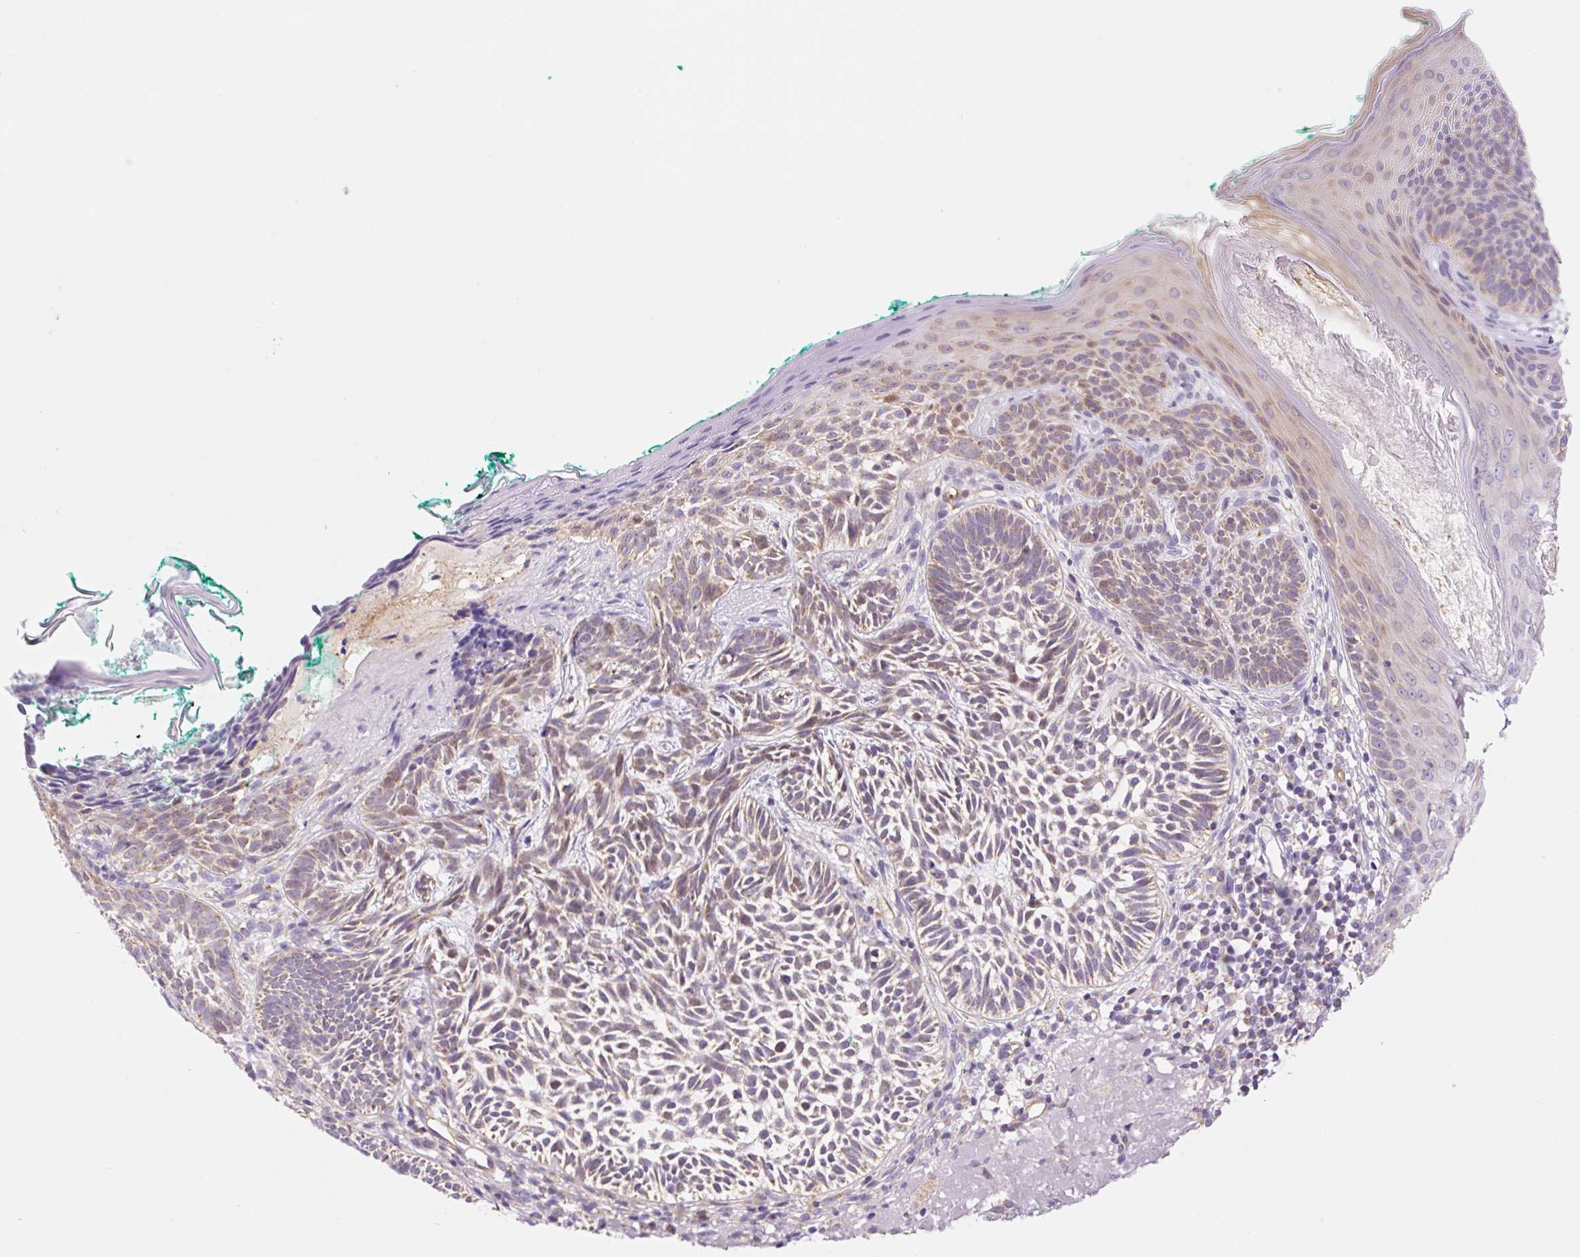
{"staining": {"intensity": "weak", "quantity": "25%-75%", "location": "cytoplasmic/membranous"}, "tissue": "skin cancer", "cell_type": "Tumor cells", "image_type": "cancer", "snomed": [{"axis": "morphology", "description": "Basal cell carcinoma"}, {"axis": "topography", "description": "Skin"}], "caption": "Protein staining reveals weak cytoplasmic/membranous positivity in about 25%-75% of tumor cells in basal cell carcinoma (skin).", "gene": "ESAM", "patient": {"sex": "male", "age": 68}}